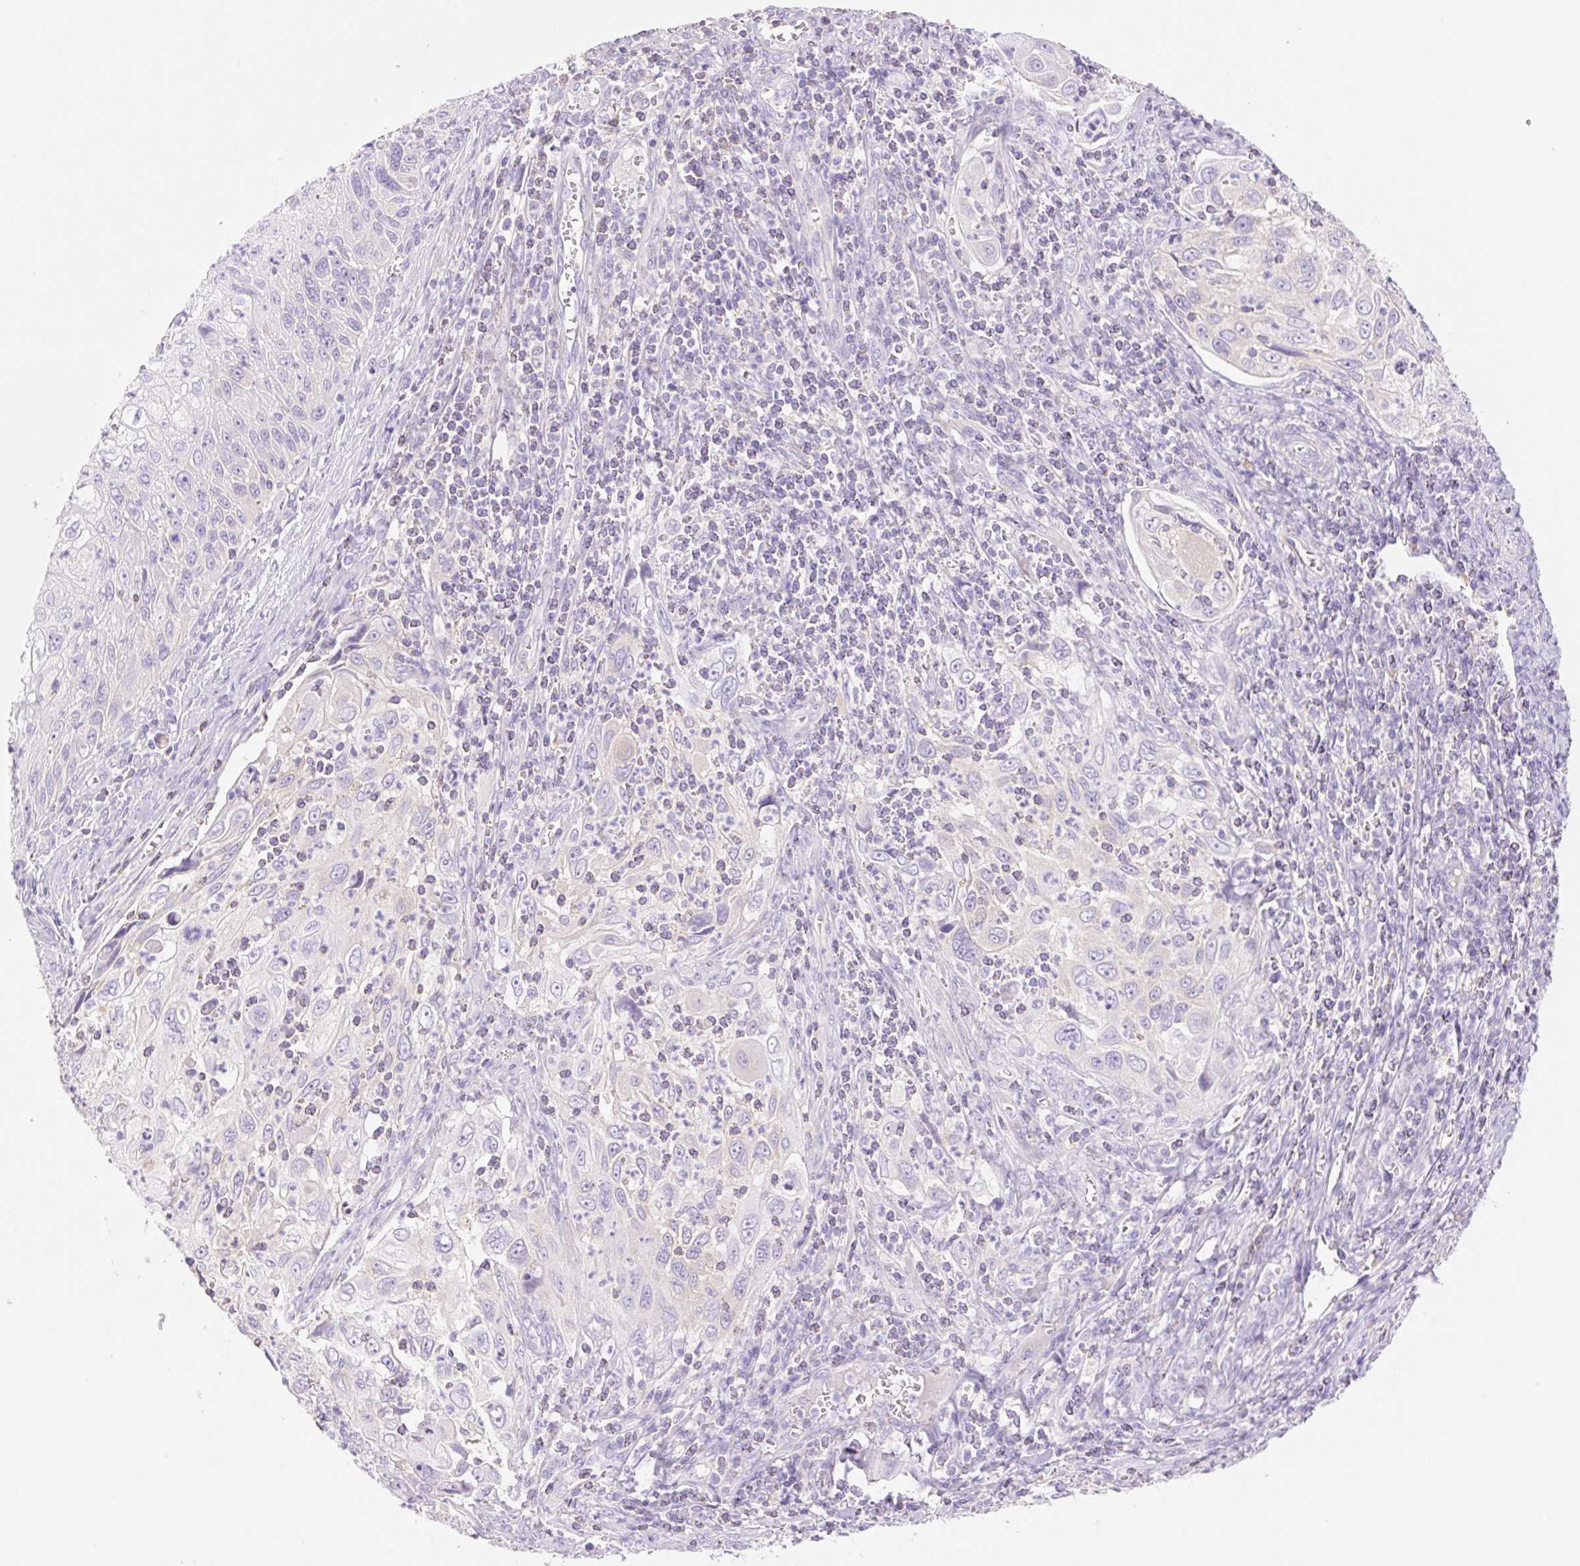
{"staining": {"intensity": "negative", "quantity": "none", "location": "none"}, "tissue": "cervical cancer", "cell_type": "Tumor cells", "image_type": "cancer", "snomed": [{"axis": "morphology", "description": "Squamous cell carcinoma, NOS"}, {"axis": "topography", "description": "Cervix"}], "caption": "Immunohistochemical staining of human cervical cancer (squamous cell carcinoma) shows no significant expression in tumor cells.", "gene": "DENND5A", "patient": {"sex": "female", "age": 70}}